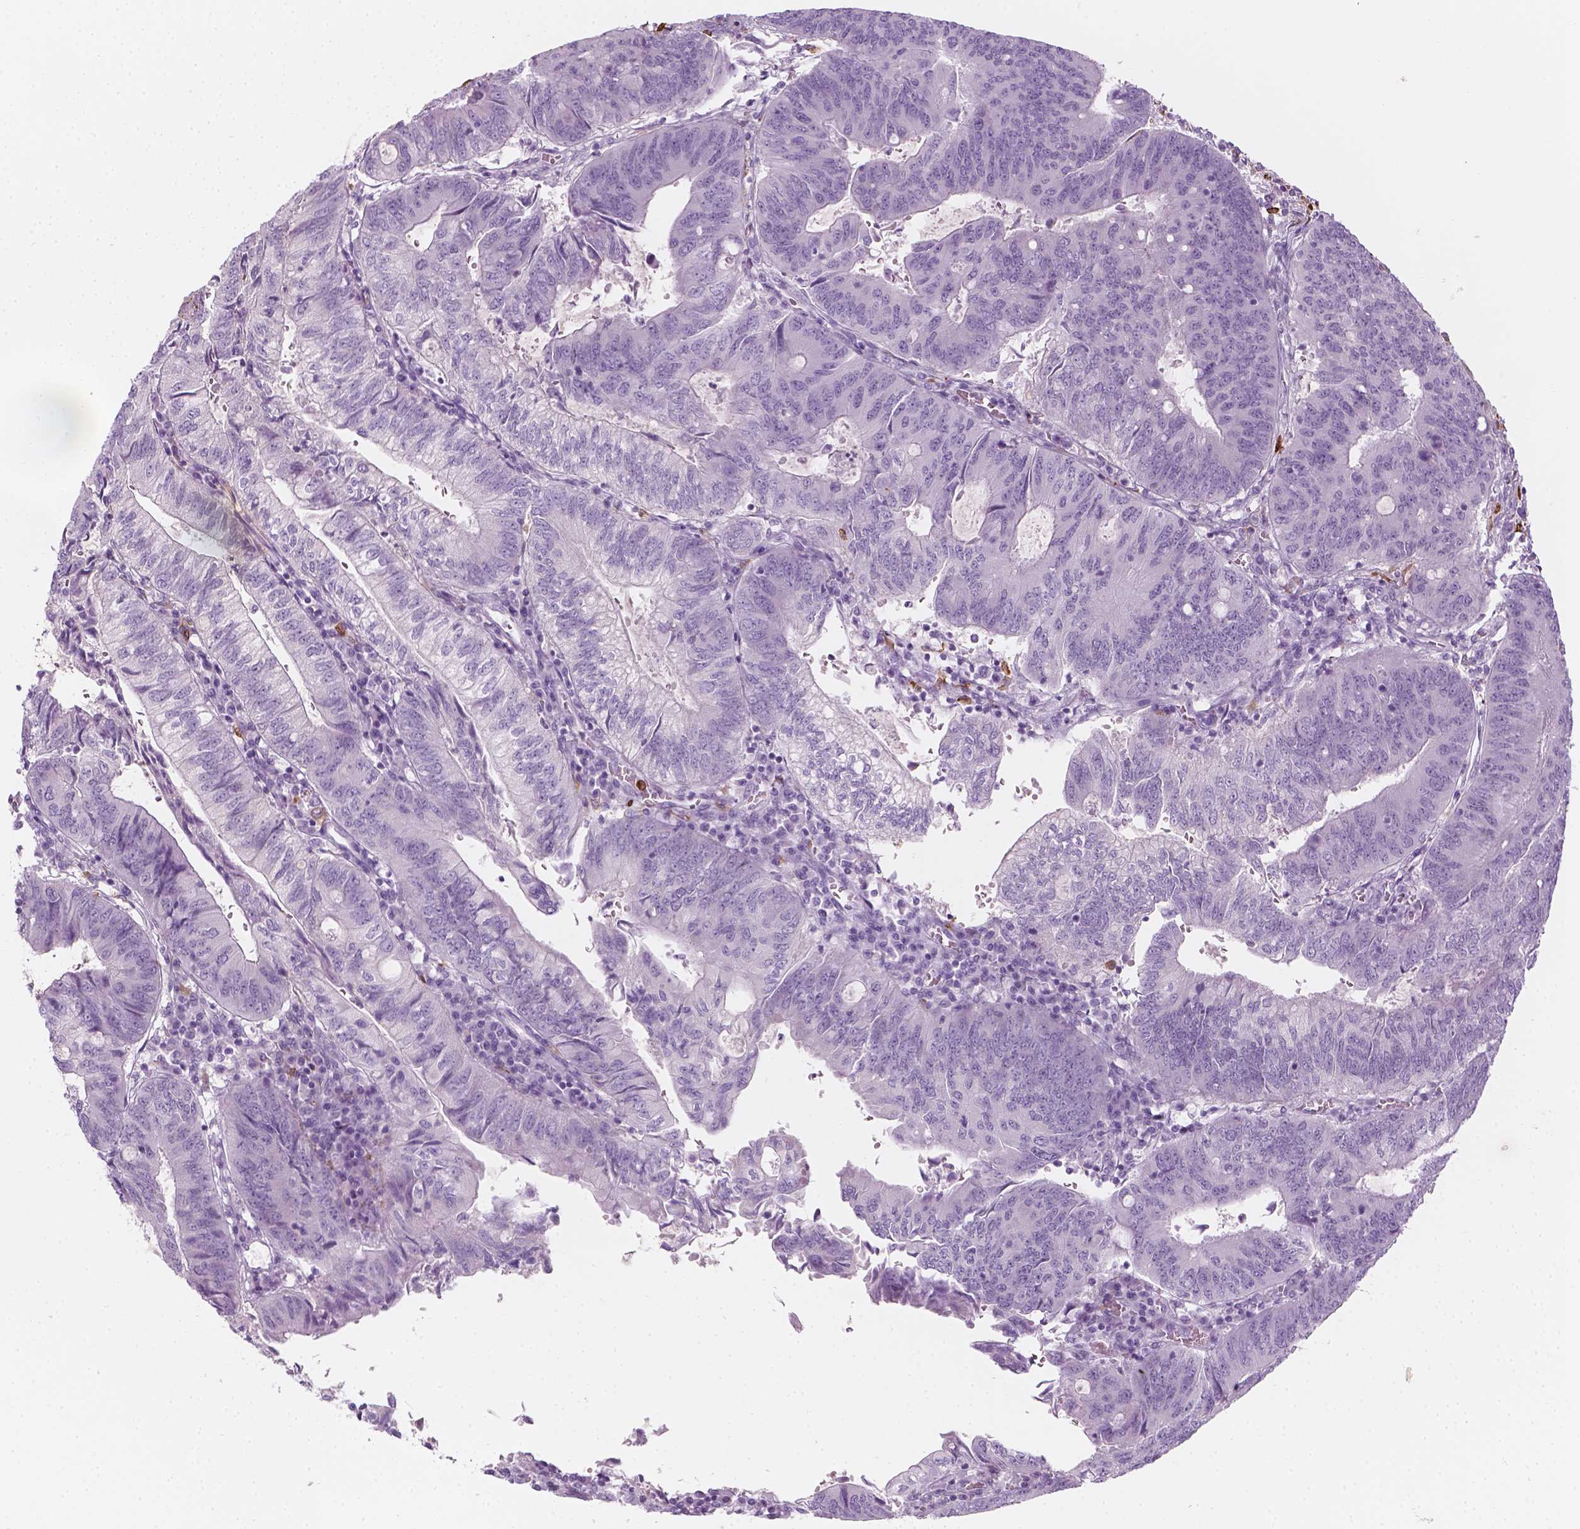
{"staining": {"intensity": "negative", "quantity": "none", "location": "none"}, "tissue": "colorectal cancer", "cell_type": "Tumor cells", "image_type": "cancer", "snomed": [{"axis": "morphology", "description": "Adenocarcinoma, NOS"}, {"axis": "topography", "description": "Colon"}], "caption": "IHC photomicrograph of colorectal adenocarcinoma stained for a protein (brown), which exhibits no positivity in tumor cells. (Brightfield microscopy of DAB (3,3'-diaminobenzidine) immunohistochemistry (IHC) at high magnification).", "gene": "CES1", "patient": {"sex": "male", "age": 67}}